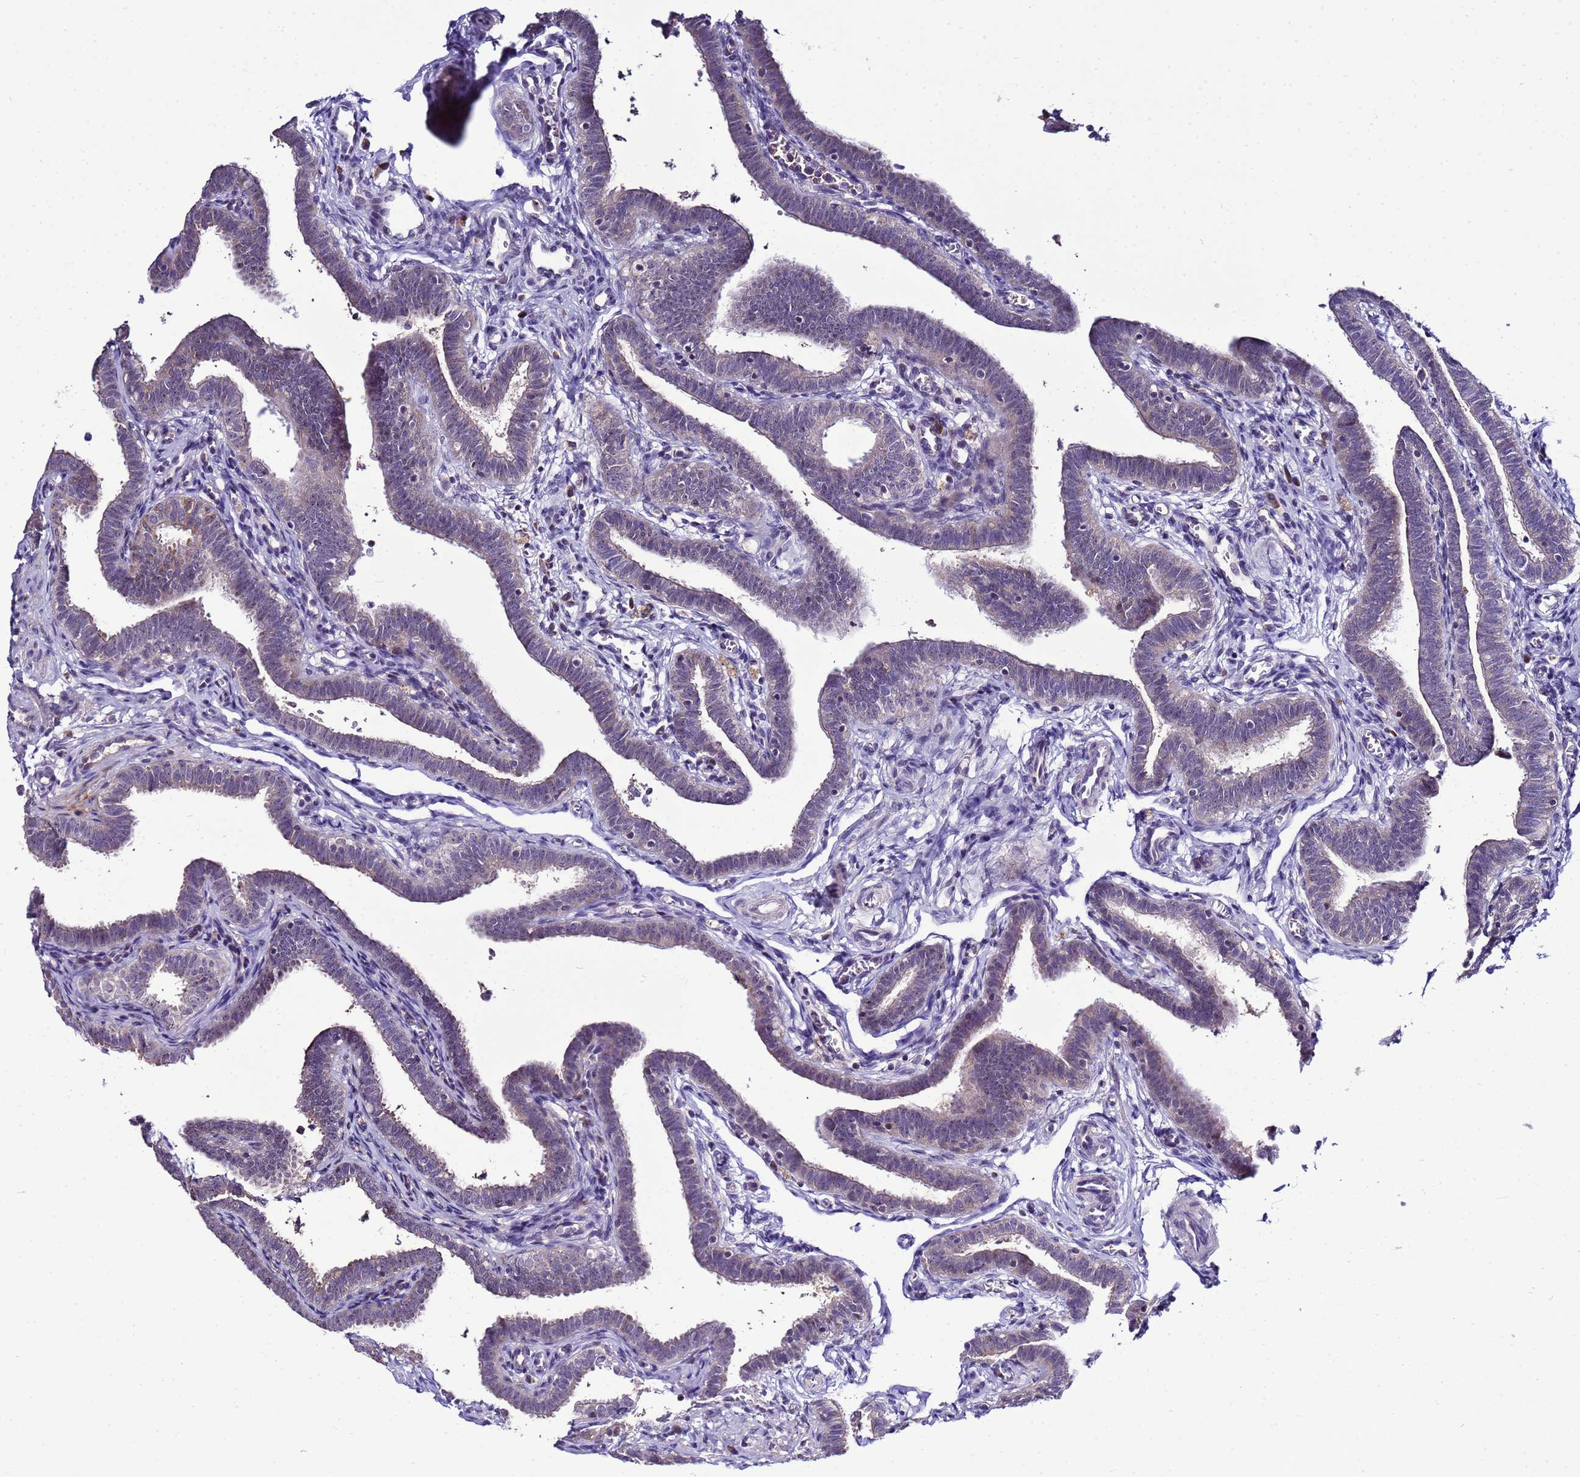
{"staining": {"intensity": "weak", "quantity": "<25%", "location": "cytoplasmic/membranous,nuclear"}, "tissue": "fallopian tube", "cell_type": "Glandular cells", "image_type": "normal", "snomed": [{"axis": "morphology", "description": "Normal tissue, NOS"}, {"axis": "topography", "description": "Fallopian tube"}], "caption": "Immunohistochemistry (IHC) photomicrograph of unremarkable fallopian tube: fallopian tube stained with DAB exhibits no significant protein staining in glandular cells.", "gene": "NOL8", "patient": {"sex": "female", "age": 36}}